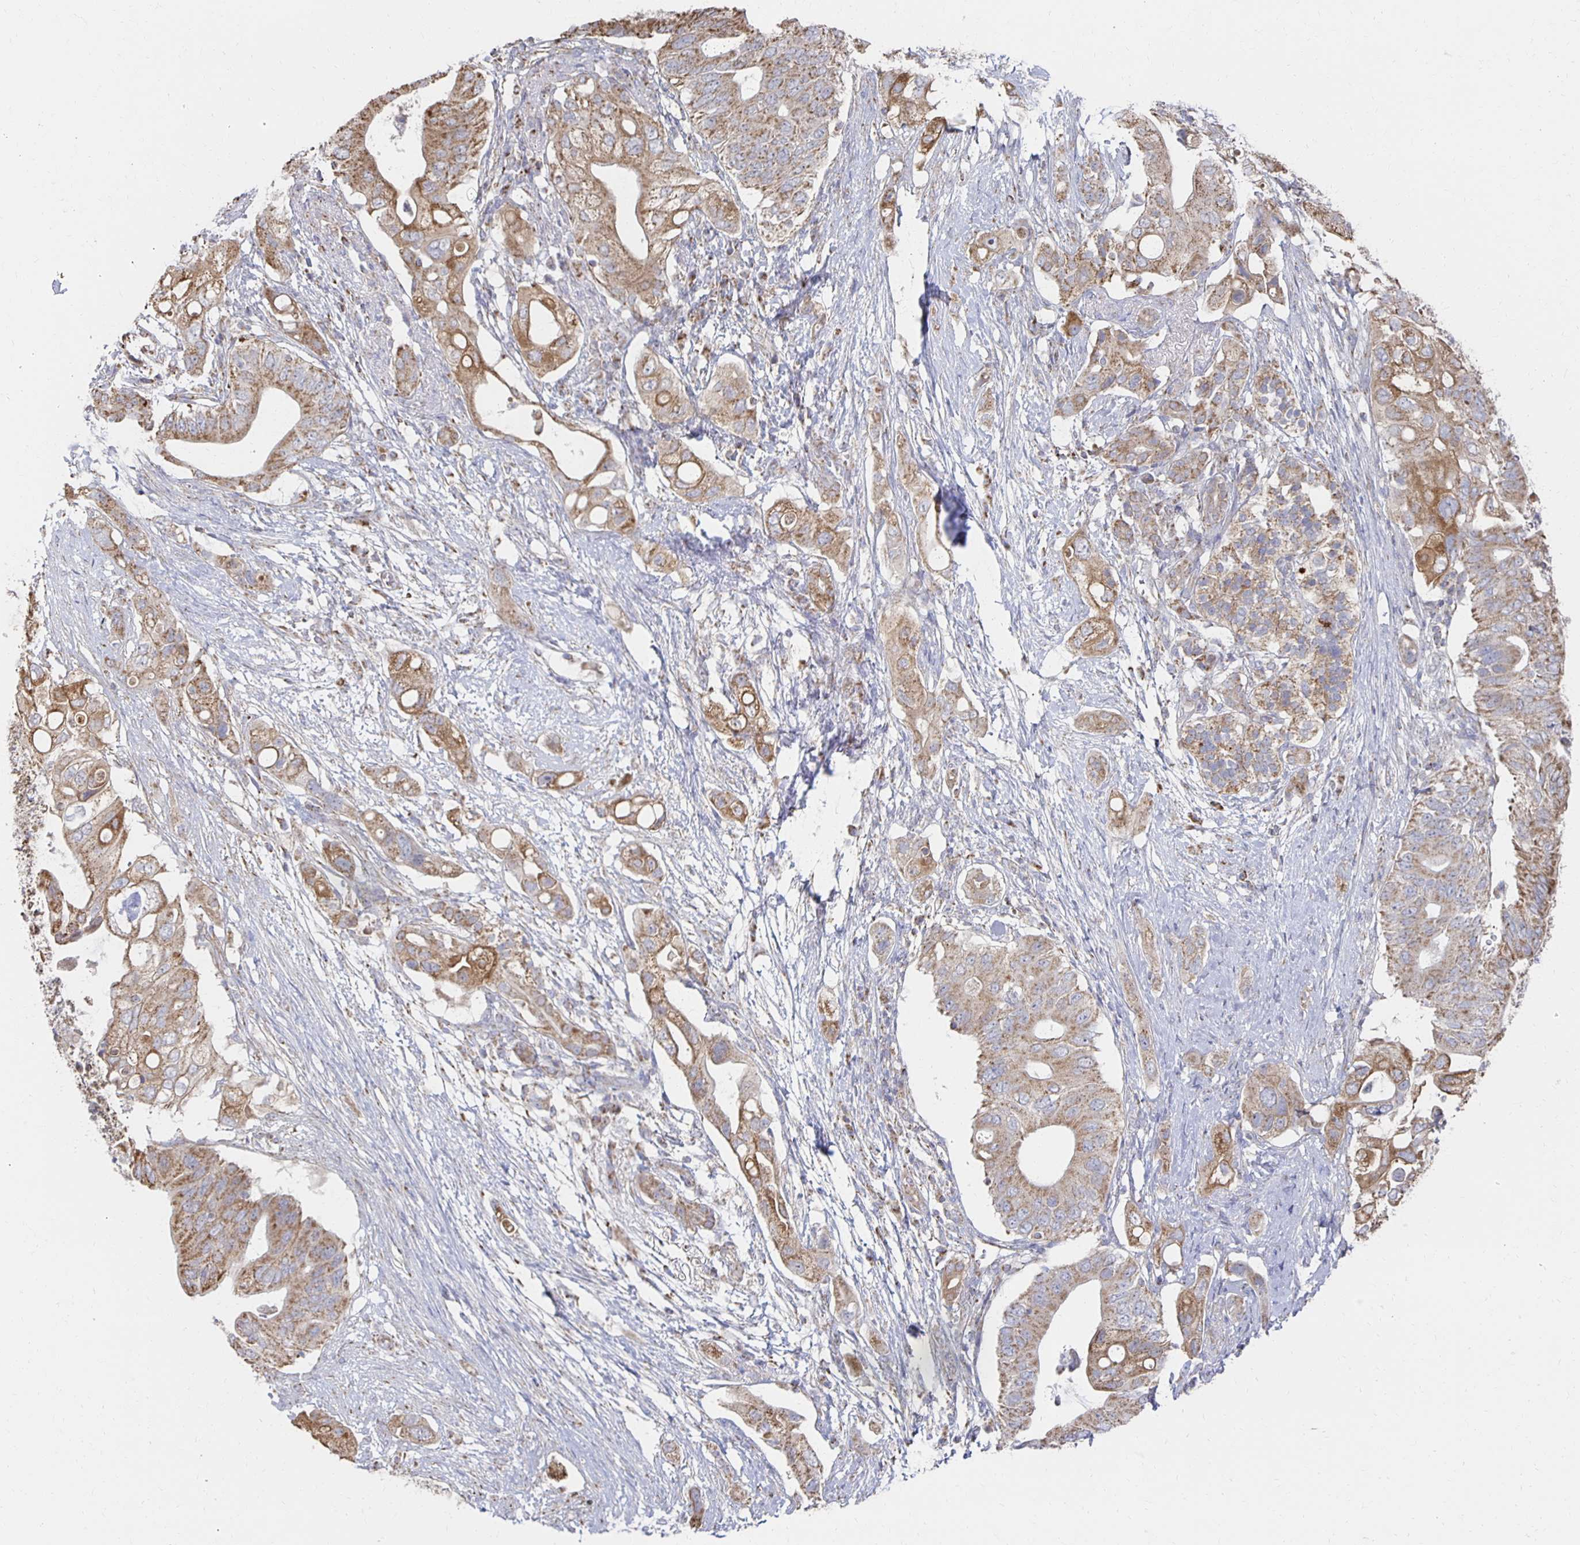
{"staining": {"intensity": "moderate", "quantity": ">75%", "location": "cytoplasmic/membranous"}, "tissue": "pancreatic cancer", "cell_type": "Tumor cells", "image_type": "cancer", "snomed": [{"axis": "morphology", "description": "Adenocarcinoma, NOS"}, {"axis": "topography", "description": "Pancreas"}], "caption": "IHC photomicrograph of neoplastic tissue: pancreatic cancer (adenocarcinoma) stained using immunohistochemistry exhibits medium levels of moderate protein expression localized specifically in the cytoplasmic/membranous of tumor cells, appearing as a cytoplasmic/membranous brown color.", "gene": "NKX2-8", "patient": {"sex": "female", "age": 72}}